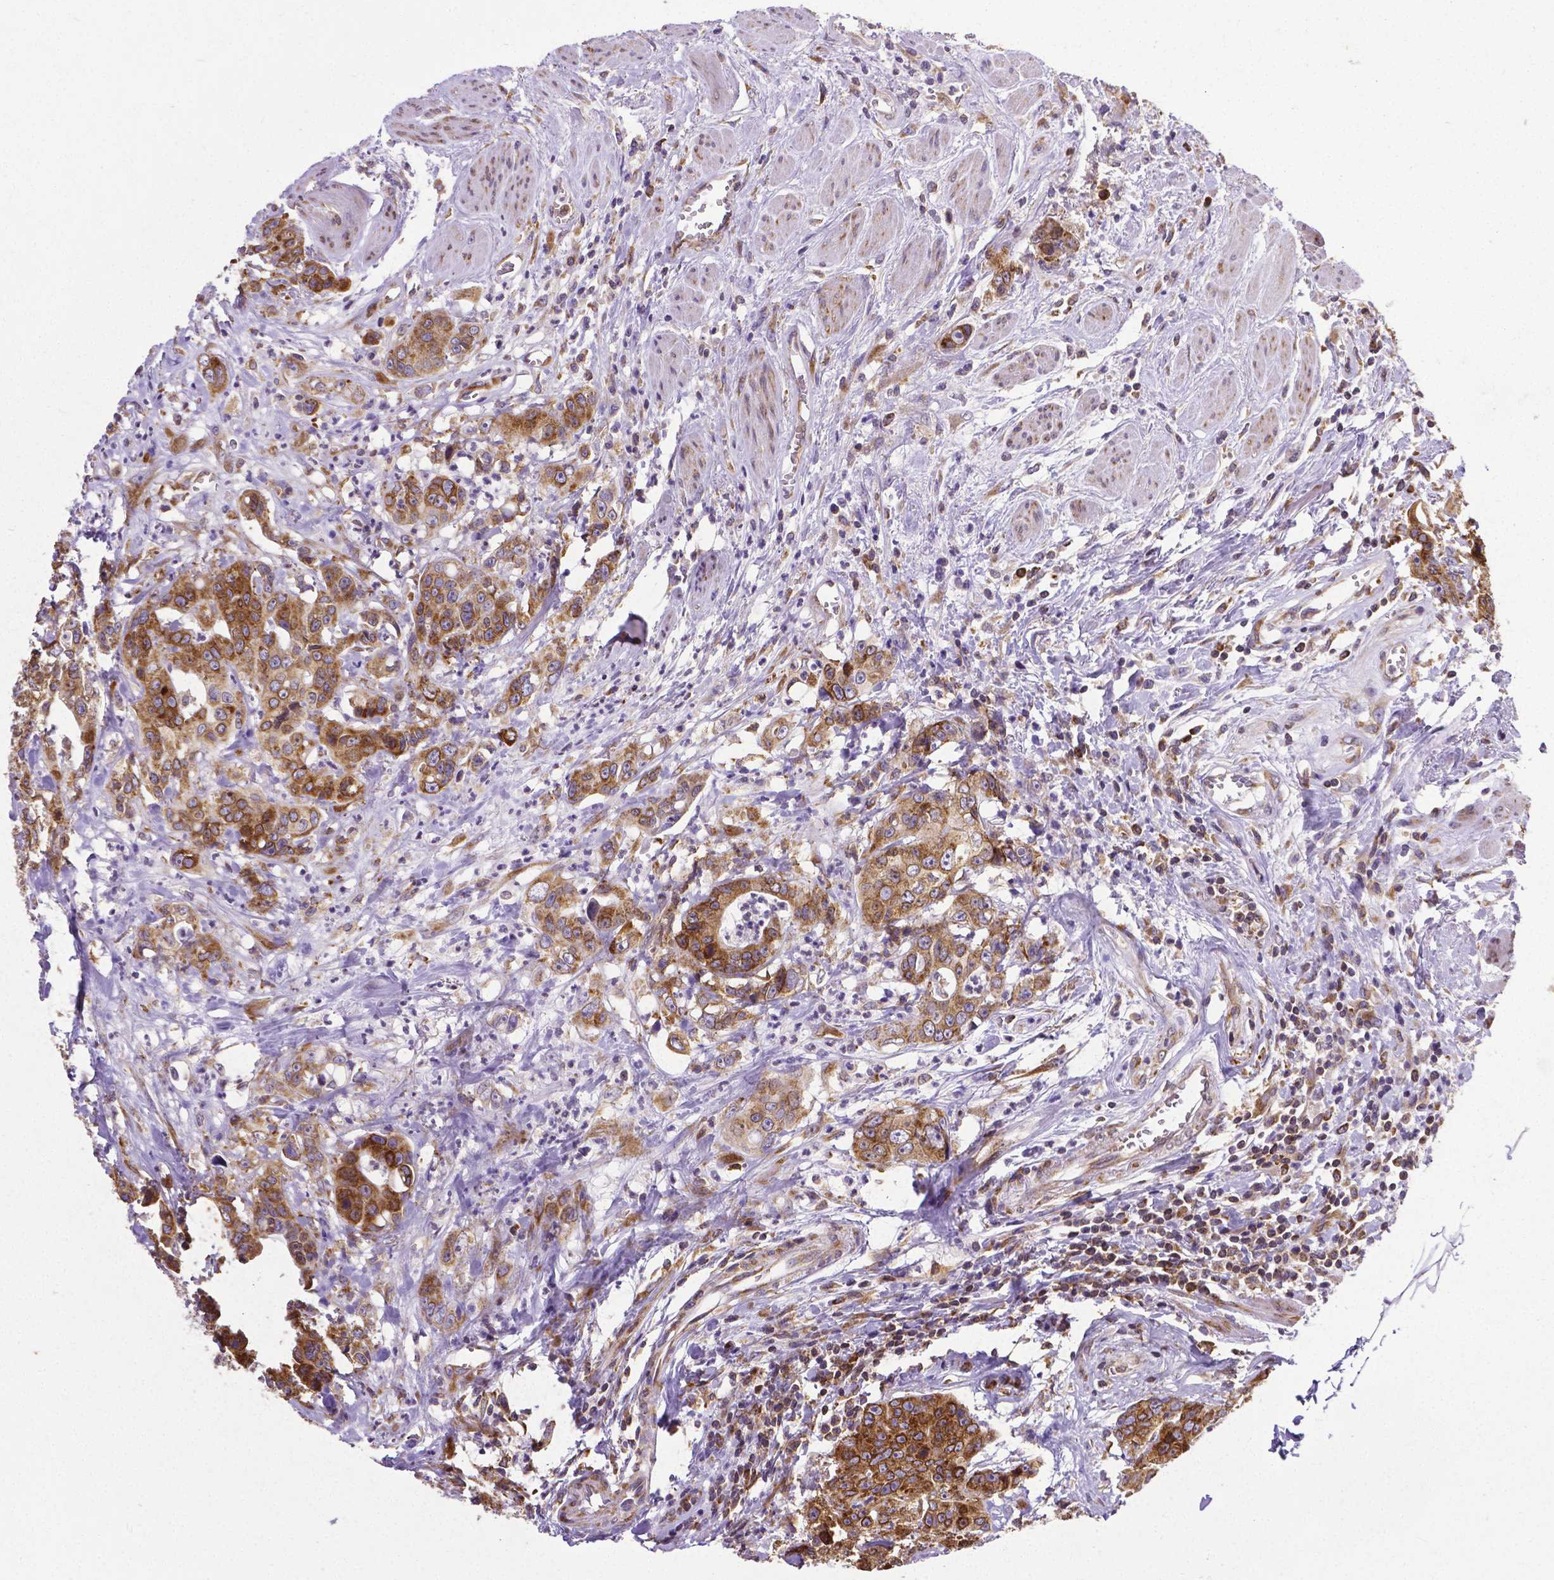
{"staining": {"intensity": "strong", "quantity": ">75%", "location": "cytoplasmic/membranous"}, "tissue": "colorectal cancer", "cell_type": "Tumor cells", "image_type": "cancer", "snomed": [{"axis": "morphology", "description": "Adenocarcinoma, NOS"}, {"axis": "topography", "description": "Rectum"}], "caption": "The image reveals immunohistochemical staining of colorectal adenocarcinoma. There is strong cytoplasmic/membranous staining is identified in about >75% of tumor cells. Immunohistochemistry (ihc) stains the protein in brown and the nuclei are stained blue.", "gene": "MTDH", "patient": {"sex": "female", "age": 62}}